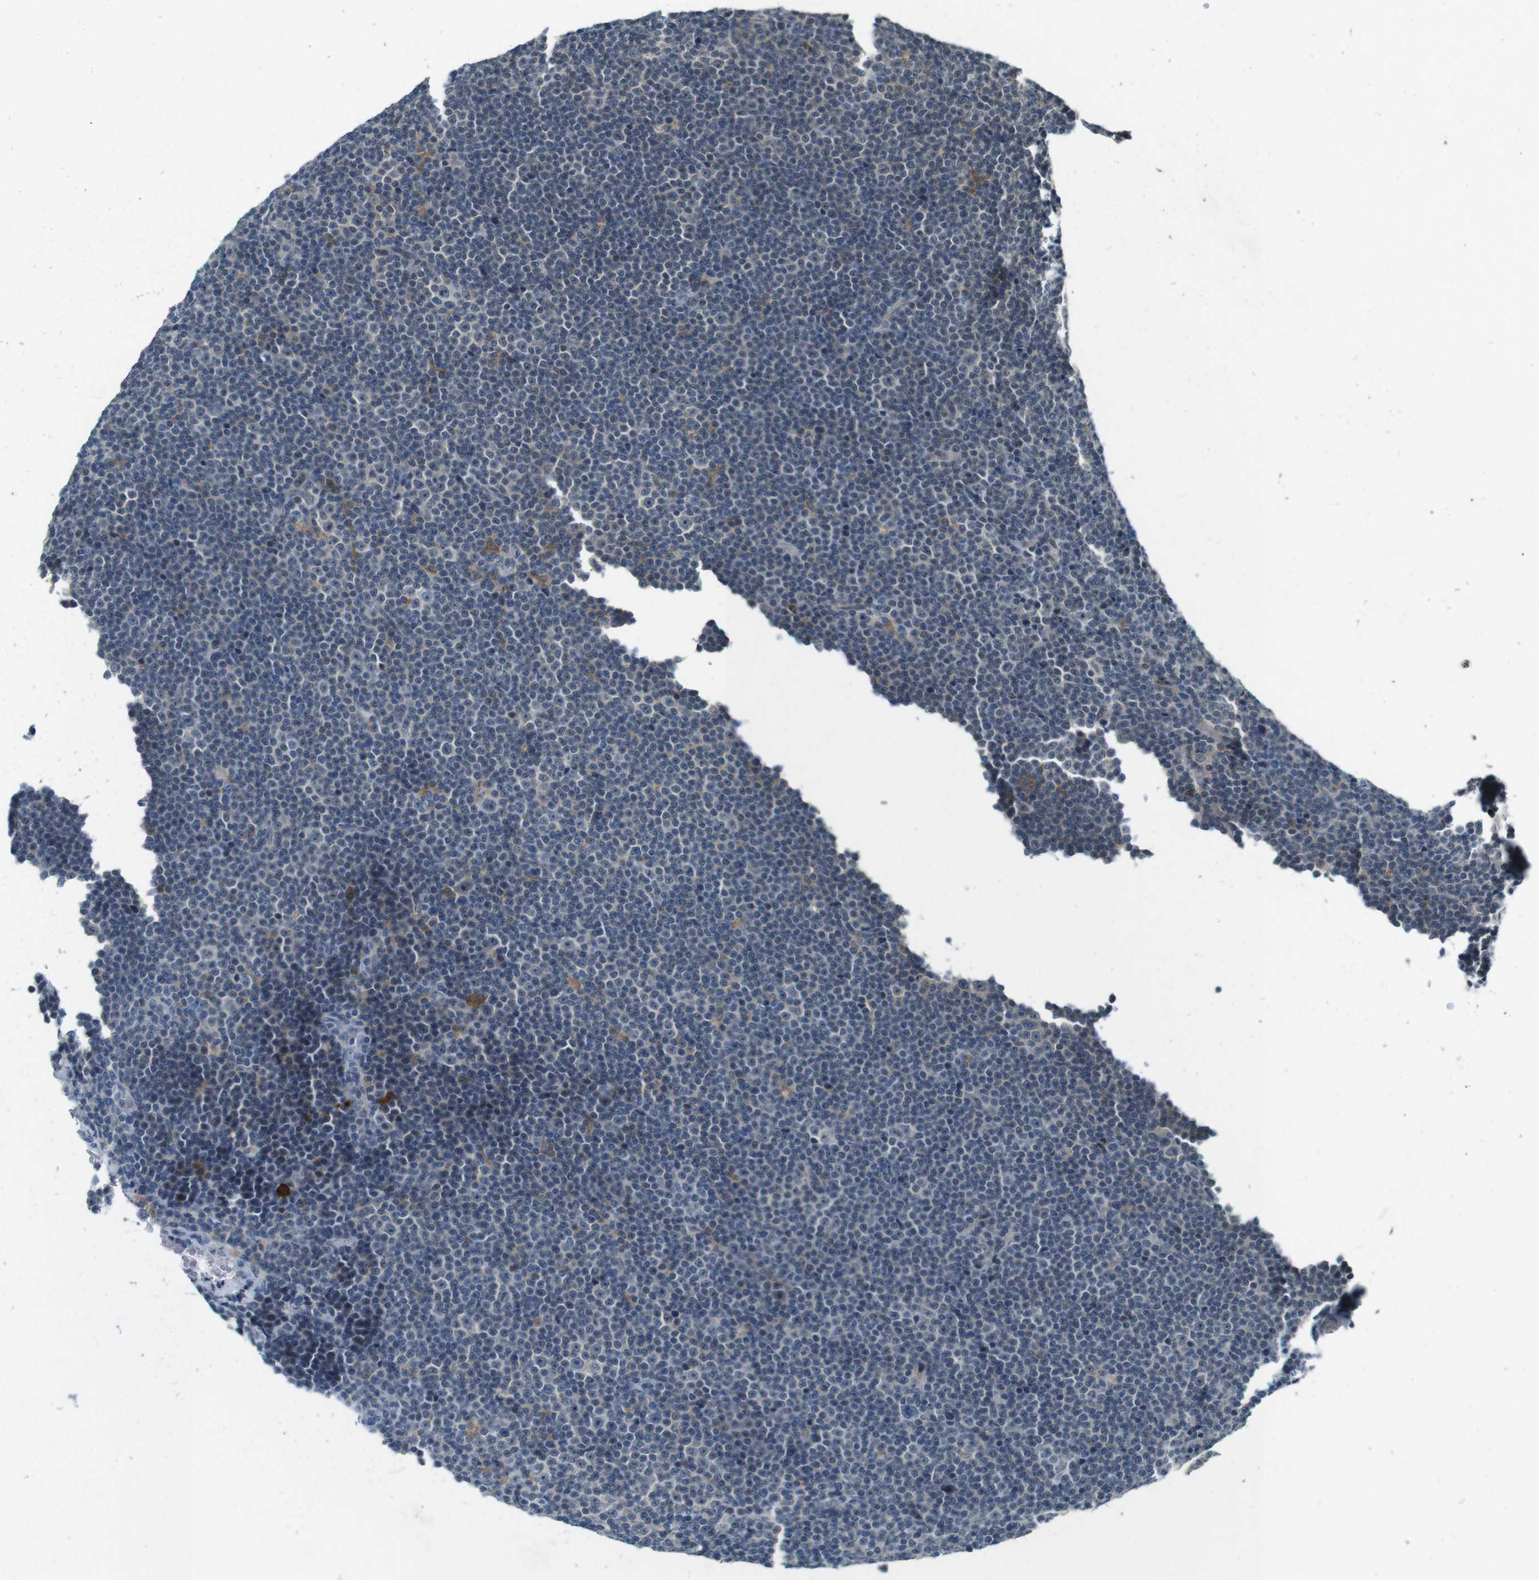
{"staining": {"intensity": "negative", "quantity": "none", "location": "none"}, "tissue": "lymphoma", "cell_type": "Tumor cells", "image_type": "cancer", "snomed": [{"axis": "morphology", "description": "Malignant lymphoma, non-Hodgkin's type, Low grade"}, {"axis": "topography", "description": "Lymph node"}], "caption": "Tumor cells show no significant protein expression in lymphoma. Brightfield microscopy of immunohistochemistry (IHC) stained with DAB (brown) and hematoxylin (blue), captured at high magnification.", "gene": "CDK14", "patient": {"sex": "female", "age": 67}}